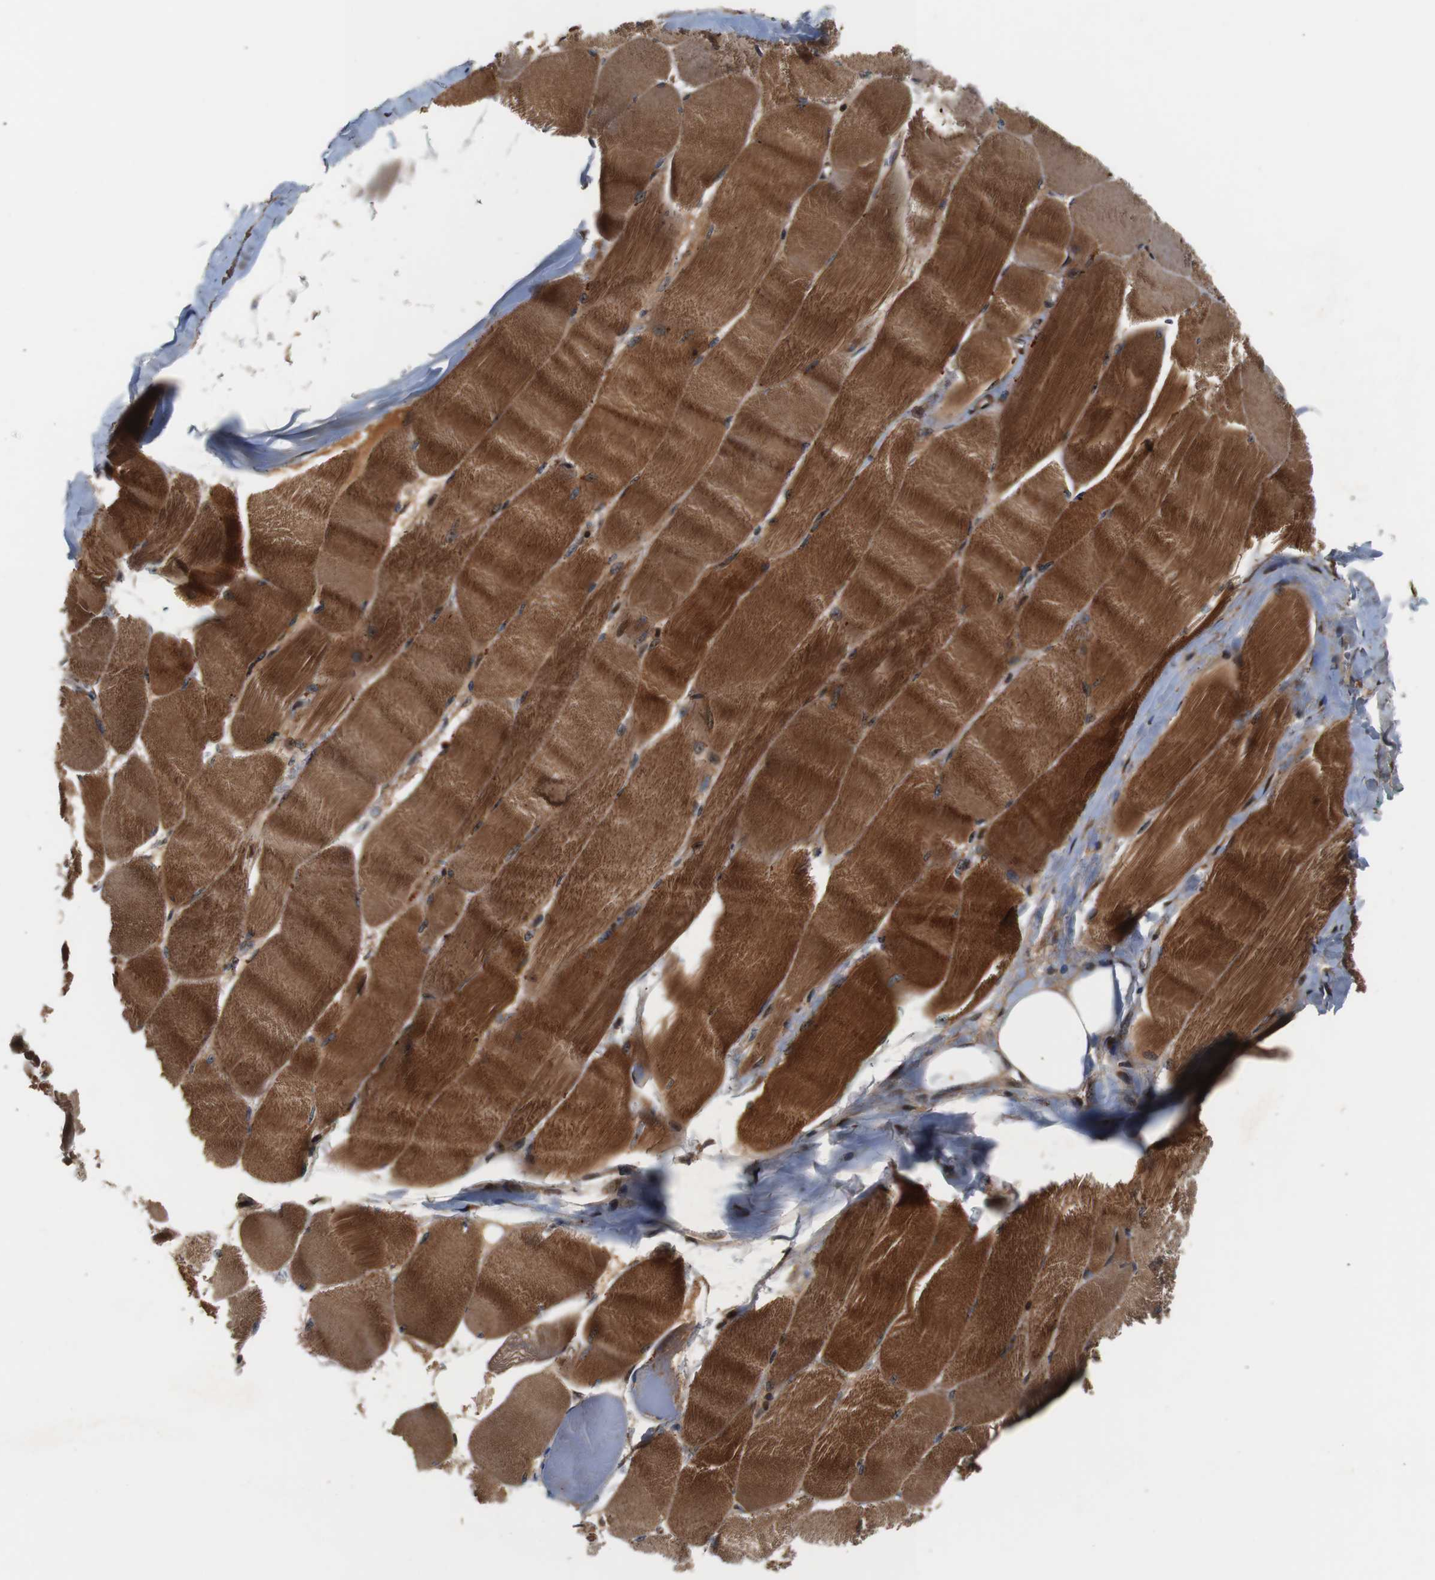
{"staining": {"intensity": "strong", "quantity": ">75%", "location": "cytoplasmic/membranous,nuclear"}, "tissue": "skeletal muscle", "cell_type": "Myocytes", "image_type": "normal", "snomed": [{"axis": "morphology", "description": "Normal tissue, NOS"}, {"axis": "morphology", "description": "Squamous cell carcinoma, NOS"}, {"axis": "topography", "description": "Skeletal muscle"}], "caption": "Protein staining exhibits strong cytoplasmic/membranous,nuclear staining in about >75% of myocytes in unremarkable skeletal muscle. (DAB = brown stain, brightfield microscopy at high magnification).", "gene": "LRP4", "patient": {"sex": "male", "age": 51}}